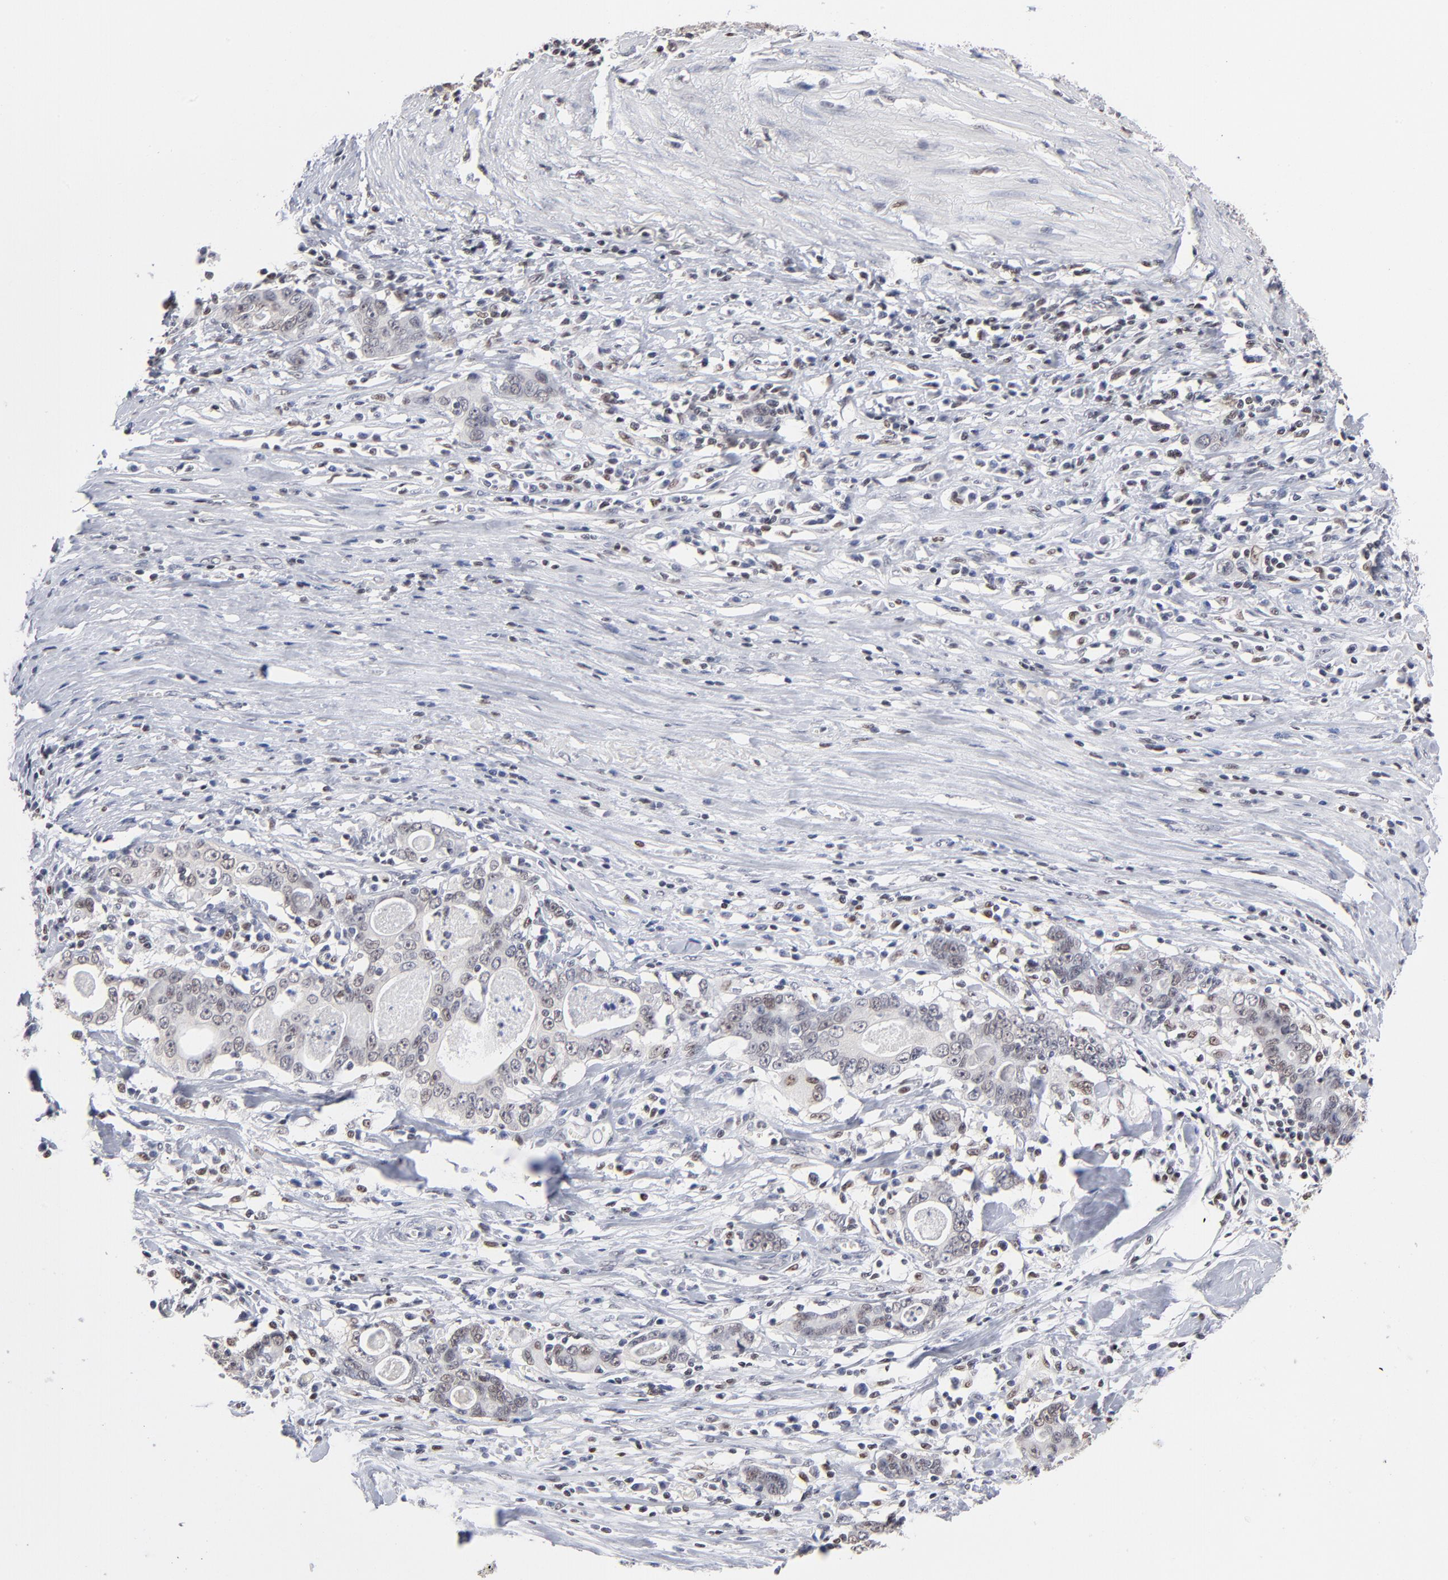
{"staining": {"intensity": "weak", "quantity": "25%-75%", "location": "nuclear"}, "tissue": "stomach cancer", "cell_type": "Tumor cells", "image_type": "cancer", "snomed": [{"axis": "morphology", "description": "Adenocarcinoma, NOS"}, {"axis": "topography", "description": "Stomach, lower"}], "caption": "The immunohistochemical stain highlights weak nuclear expression in tumor cells of adenocarcinoma (stomach) tissue. (DAB IHC, brown staining for protein, blue staining for nuclei).", "gene": "MAX", "patient": {"sex": "female", "age": 72}}